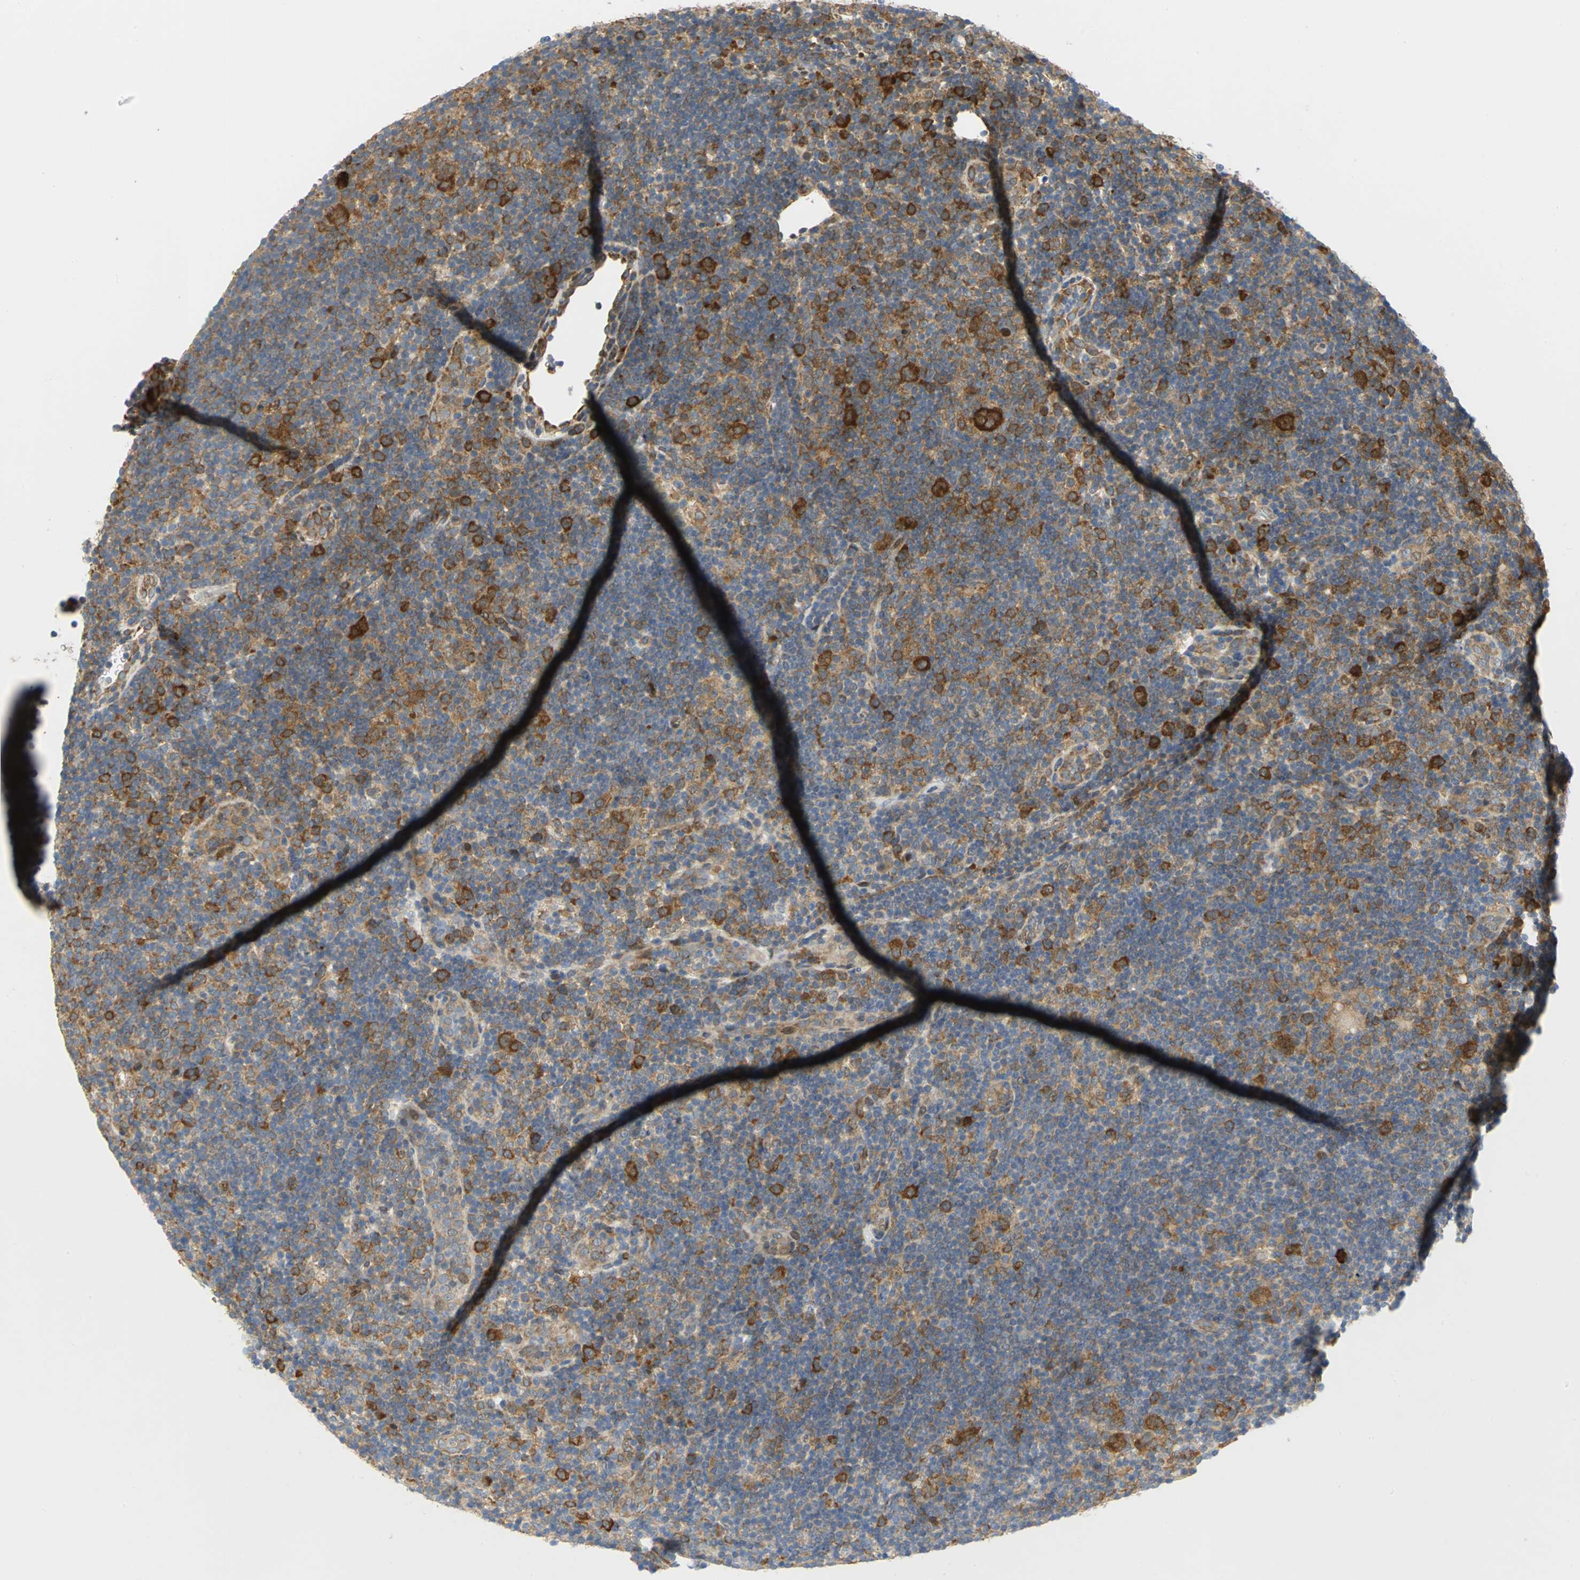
{"staining": {"intensity": "strong", "quantity": "25%-75%", "location": "cytoplasmic/membranous"}, "tissue": "lymphoma", "cell_type": "Tumor cells", "image_type": "cancer", "snomed": [{"axis": "morphology", "description": "Hodgkin's disease, NOS"}, {"axis": "topography", "description": "Lymph node"}], "caption": "An immunohistochemistry (IHC) histopathology image of tumor tissue is shown. Protein staining in brown labels strong cytoplasmic/membranous positivity in Hodgkin's disease within tumor cells. The staining is performed using DAB (3,3'-diaminobenzidine) brown chromogen to label protein expression. The nuclei are counter-stained blue using hematoxylin.", "gene": "YBX1", "patient": {"sex": "female", "age": 57}}